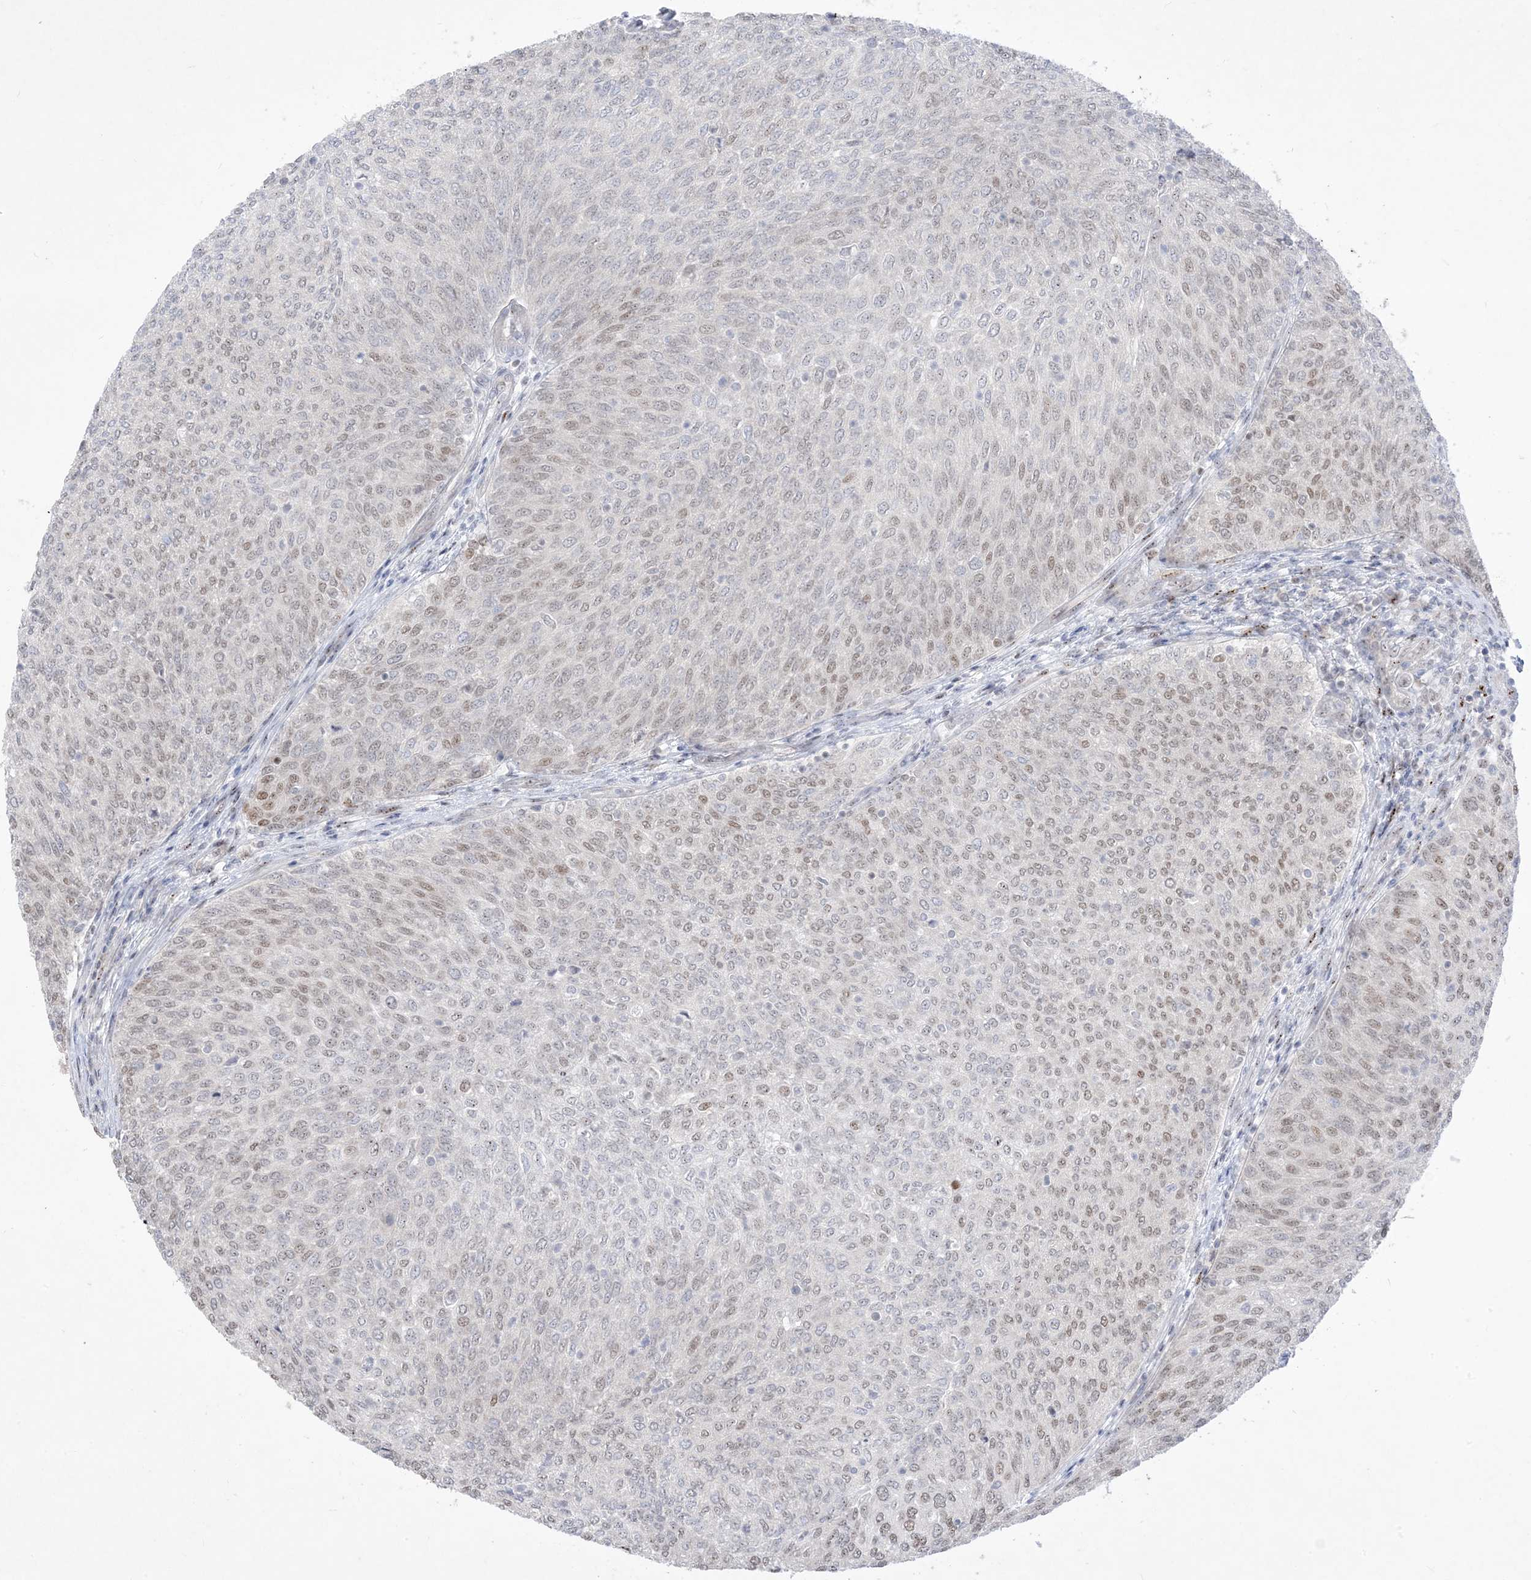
{"staining": {"intensity": "moderate", "quantity": "25%-75%", "location": "nuclear"}, "tissue": "urothelial cancer", "cell_type": "Tumor cells", "image_type": "cancer", "snomed": [{"axis": "morphology", "description": "Urothelial carcinoma, Low grade"}, {"axis": "topography", "description": "Urinary bladder"}], "caption": "Tumor cells display medium levels of moderate nuclear staining in approximately 25%-75% of cells in urothelial cancer.", "gene": "BHLHE40", "patient": {"sex": "female", "age": 79}}